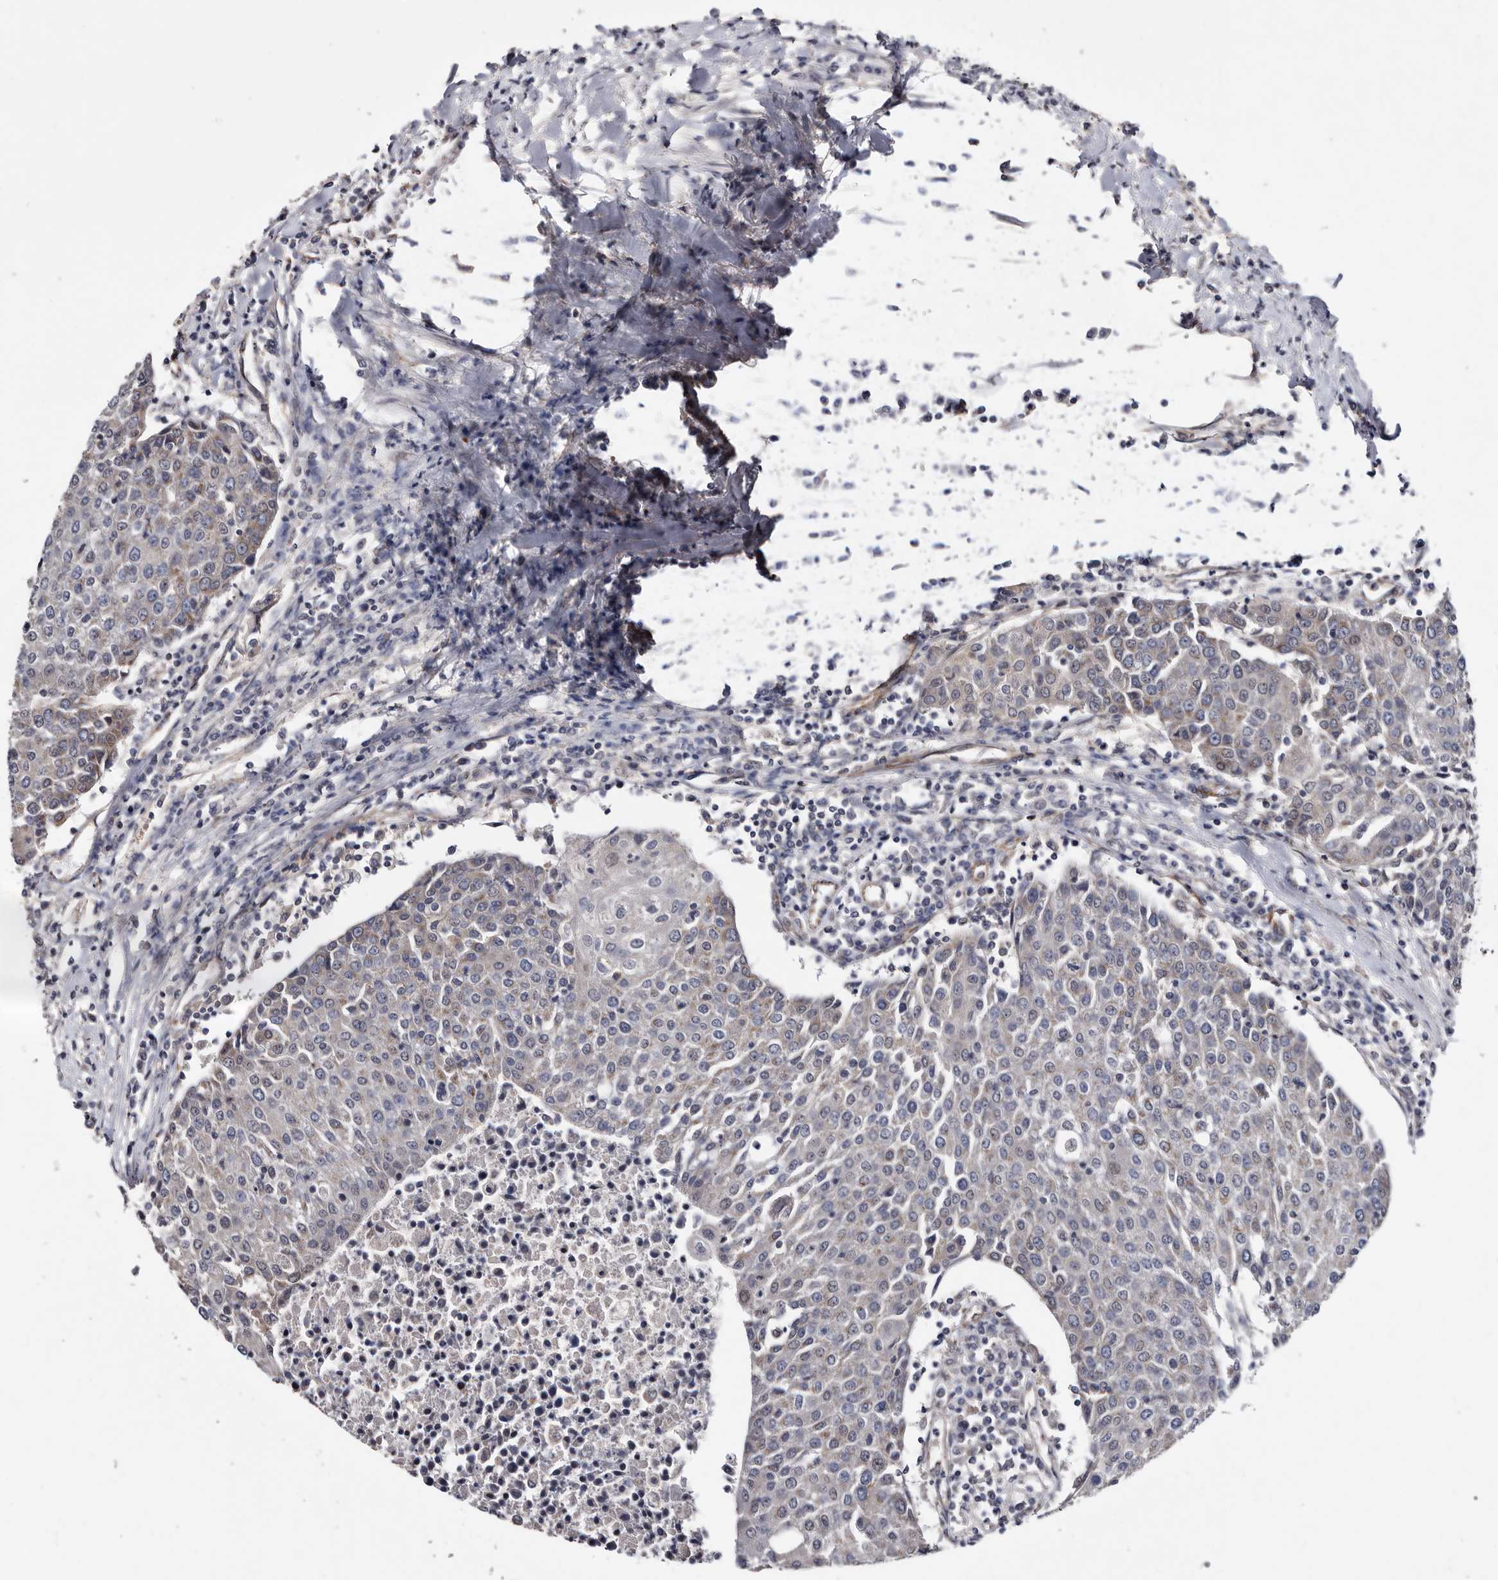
{"staining": {"intensity": "negative", "quantity": "none", "location": "none"}, "tissue": "urothelial cancer", "cell_type": "Tumor cells", "image_type": "cancer", "snomed": [{"axis": "morphology", "description": "Urothelial carcinoma, High grade"}, {"axis": "topography", "description": "Urinary bladder"}], "caption": "Immunohistochemistry of urothelial cancer demonstrates no expression in tumor cells. Brightfield microscopy of IHC stained with DAB (3,3'-diaminobenzidine) (brown) and hematoxylin (blue), captured at high magnification.", "gene": "ARMCX2", "patient": {"sex": "female", "age": 85}}